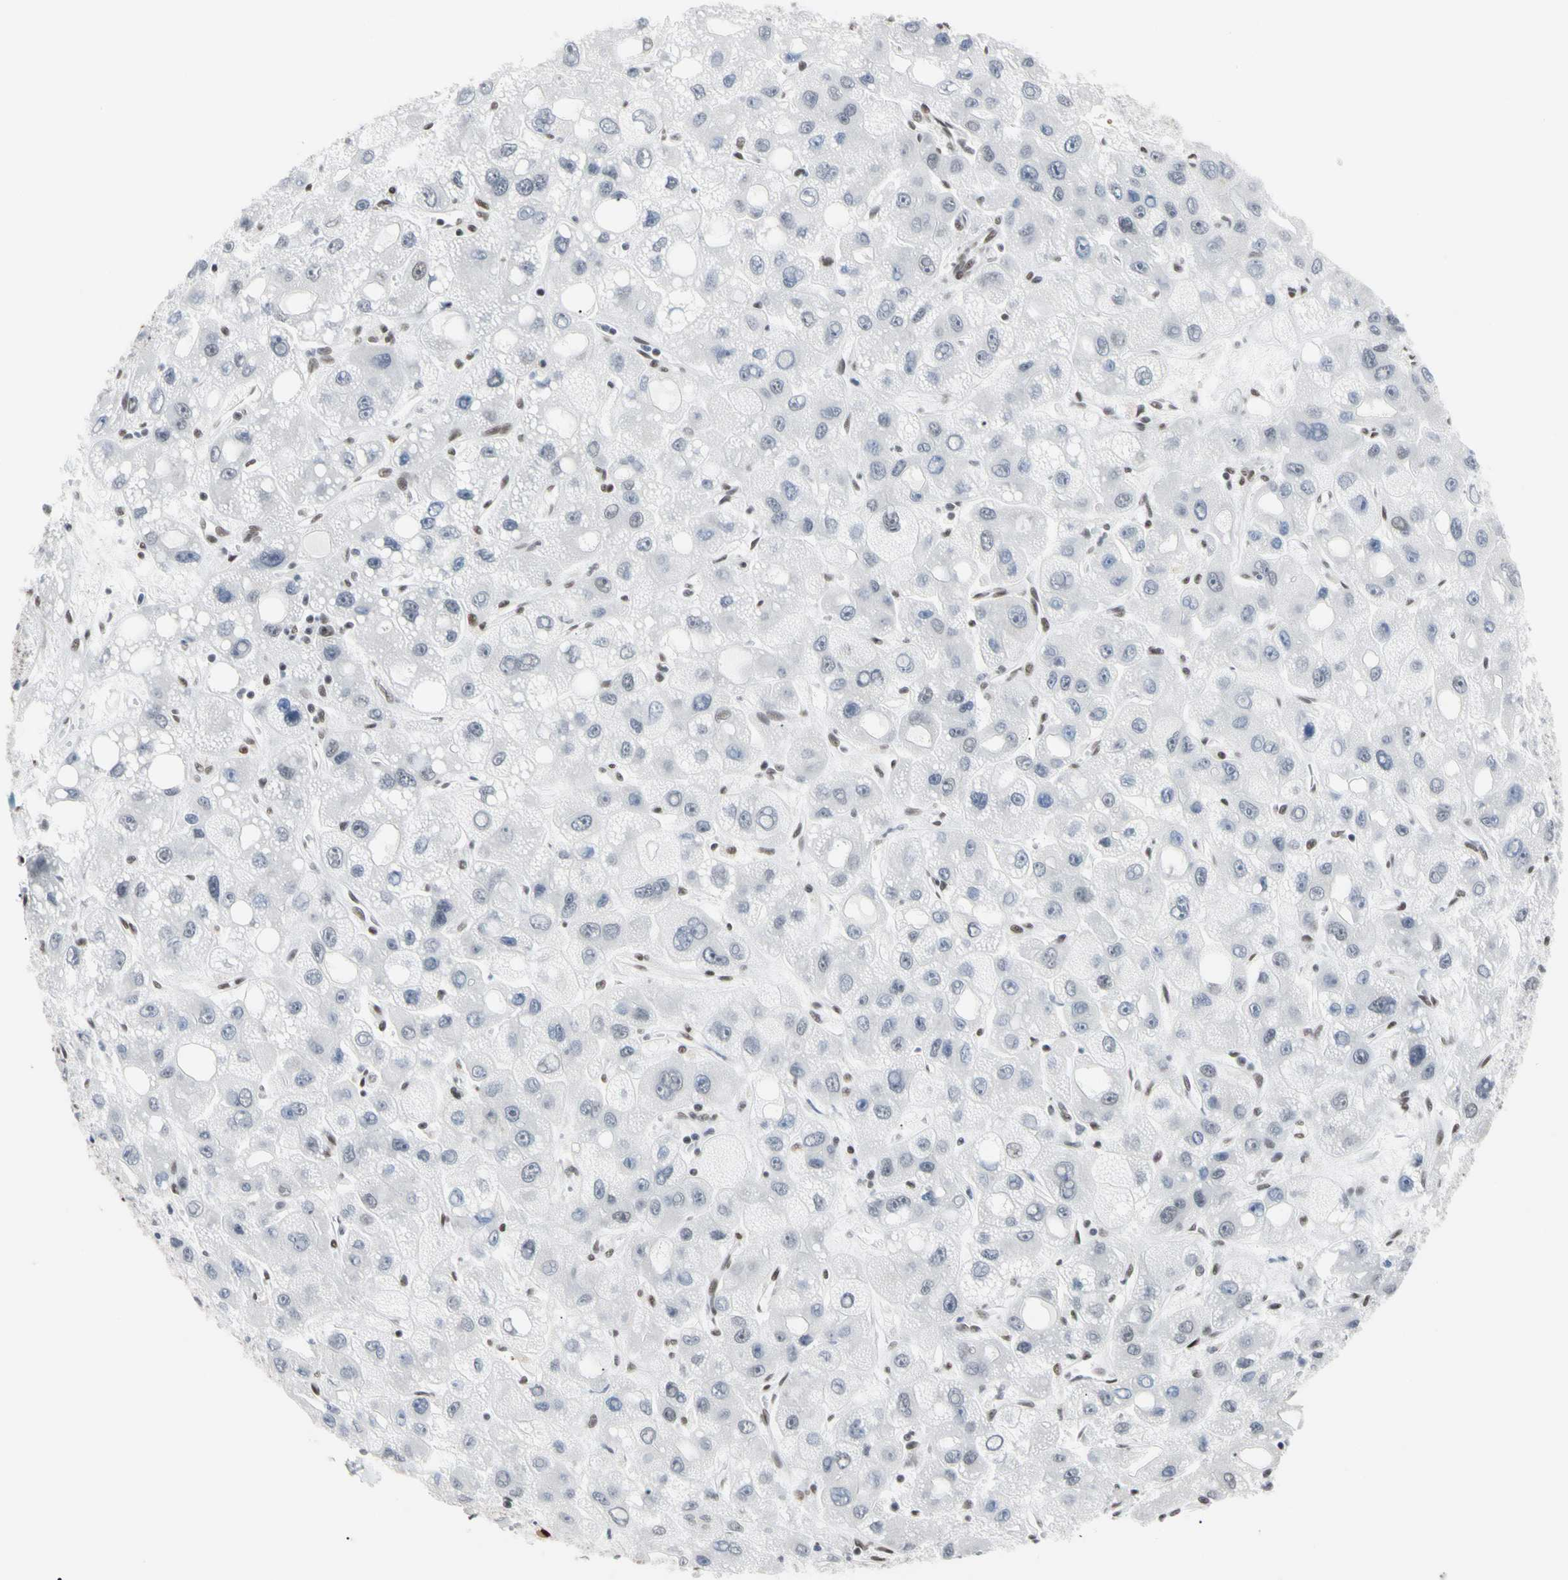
{"staining": {"intensity": "negative", "quantity": "none", "location": "none"}, "tissue": "liver cancer", "cell_type": "Tumor cells", "image_type": "cancer", "snomed": [{"axis": "morphology", "description": "Carcinoma, Hepatocellular, NOS"}, {"axis": "topography", "description": "Liver"}], "caption": "IHC of hepatocellular carcinoma (liver) demonstrates no expression in tumor cells.", "gene": "FAM98B", "patient": {"sex": "male", "age": 55}}